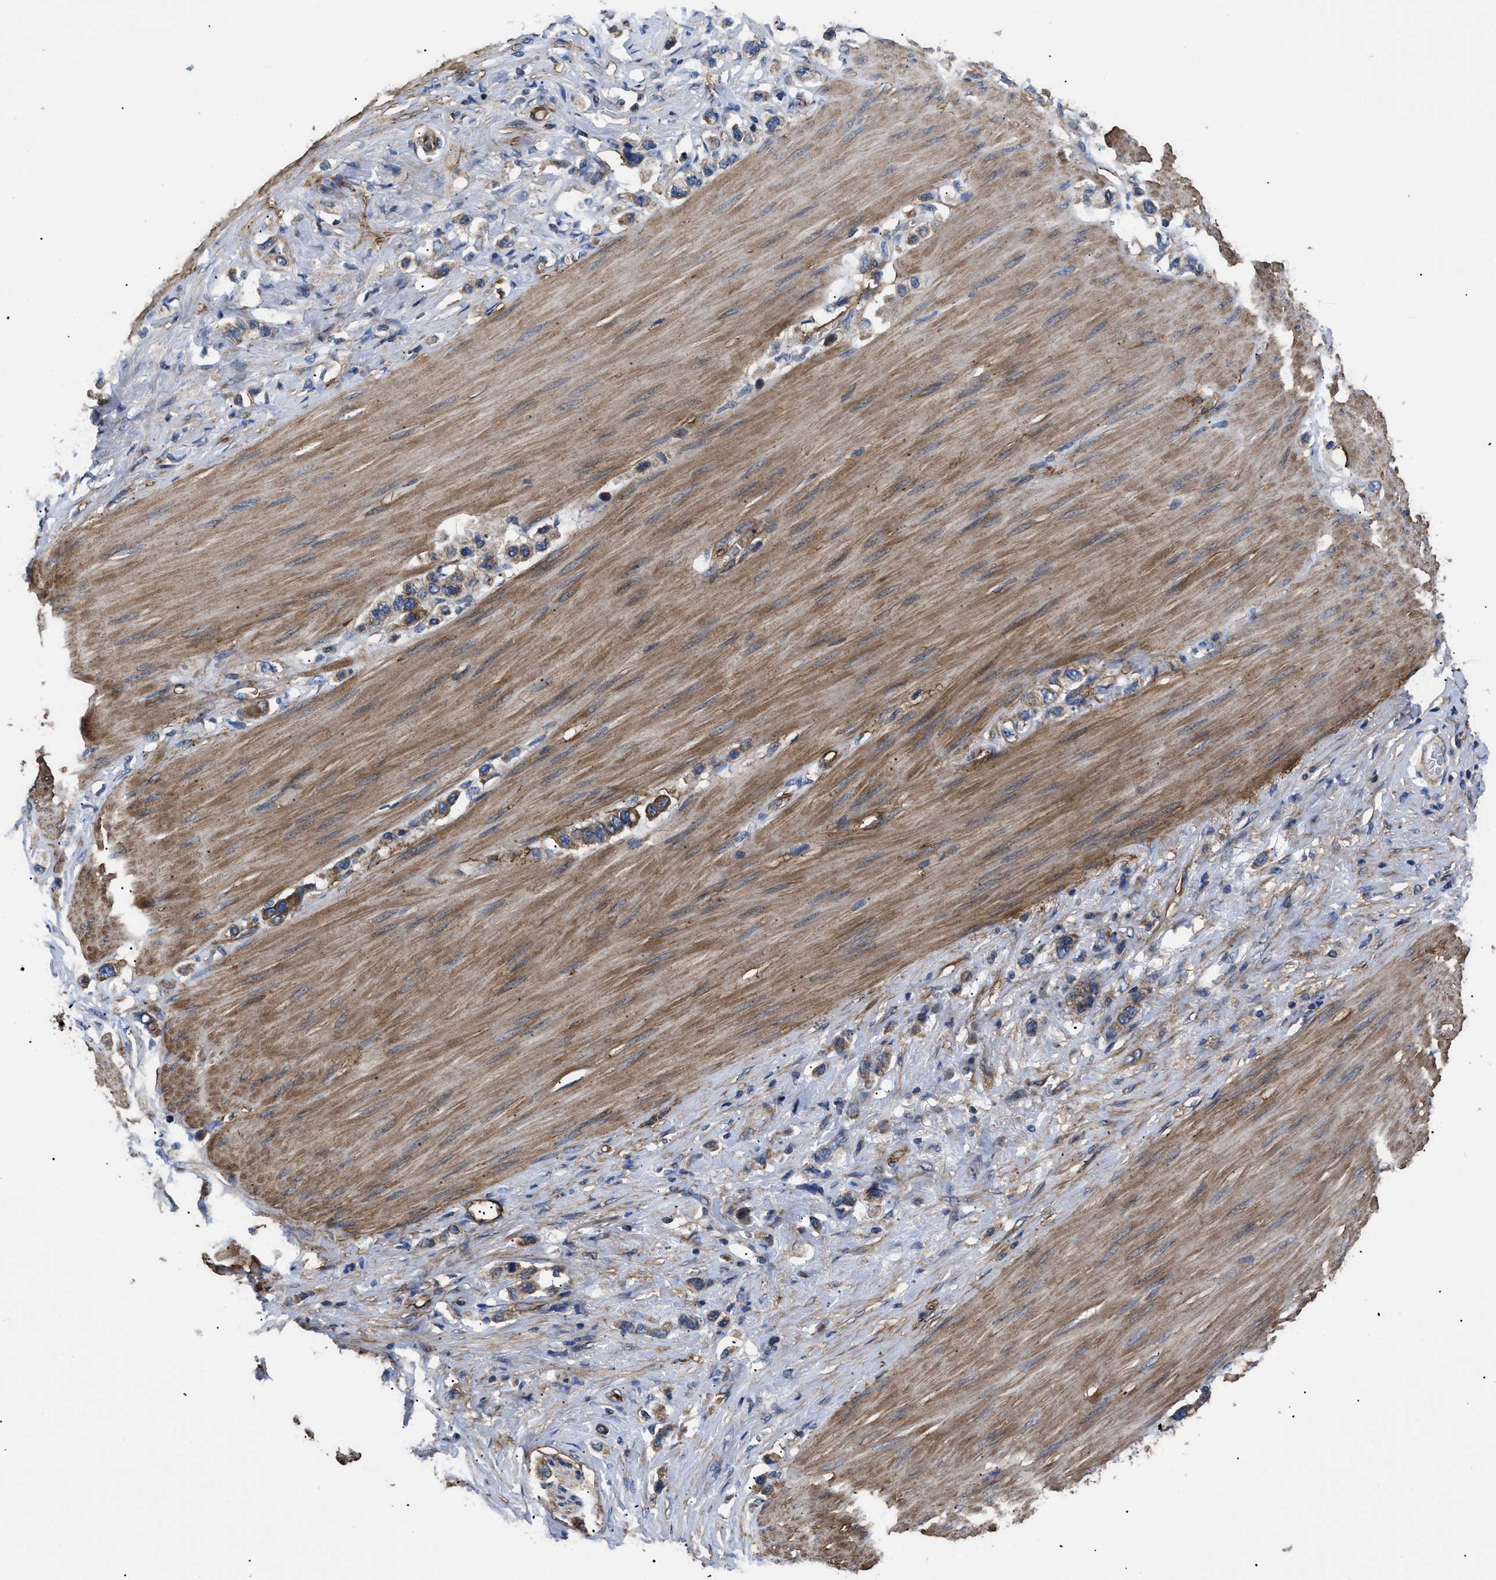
{"staining": {"intensity": "weak", "quantity": ">75%", "location": "cytoplasmic/membranous"}, "tissue": "stomach cancer", "cell_type": "Tumor cells", "image_type": "cancer", "snomed": [{"axis": "morphology", "description": "Adenocarcinoma, NOS"}, {"axis": "topography", "description": "Stomach"}], "caption": "There is low levels of weak cytoplasmic/membranous expression in tumor cells of adenocarcinoma (stomach), as demonstrated by immunohistochemical staining (brown color).", "gene": "NT5E", "patient": {"sex": "female", "age": 65}}